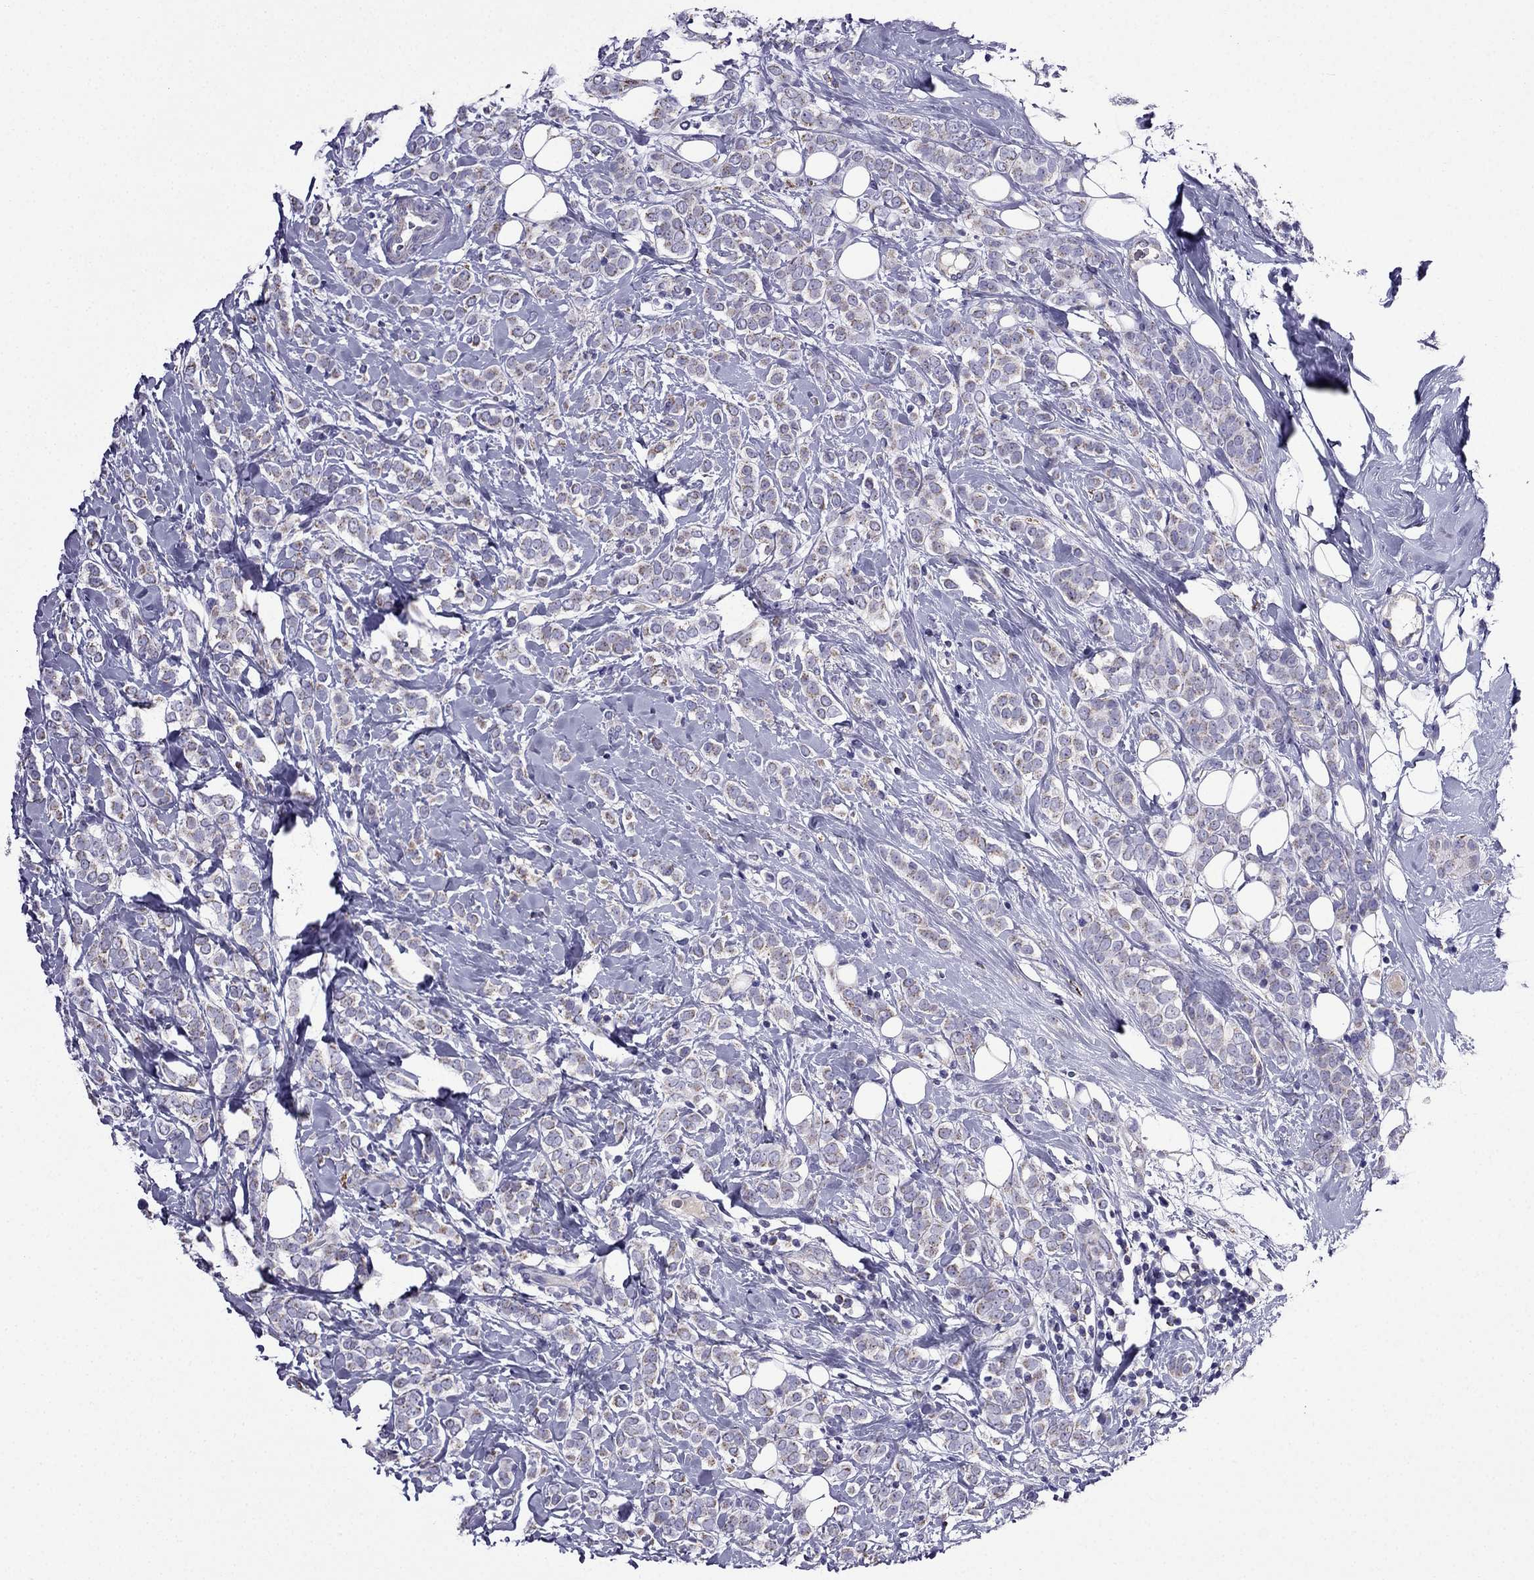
{"staining": {"intensity": "weak", "quantity": "25%-75%", "location": "cytoplasmic/membranous"}, "tissue": "breast cancer", "cell_type": "Tumor cells", "image_type": "cancer", "snomed": [{"axis": "morphology", "description": "Lobular carcinoma"}, {"axis": "topography", "description": "Breast"}], "caption": "Lobular carcinoma (breast) tissue shows weak cytoplasmic/membranous positivity in approximately 25%-75% of tumor cells", "gene": "DSC1", "patient": {"sex": "female", "age": 49}}